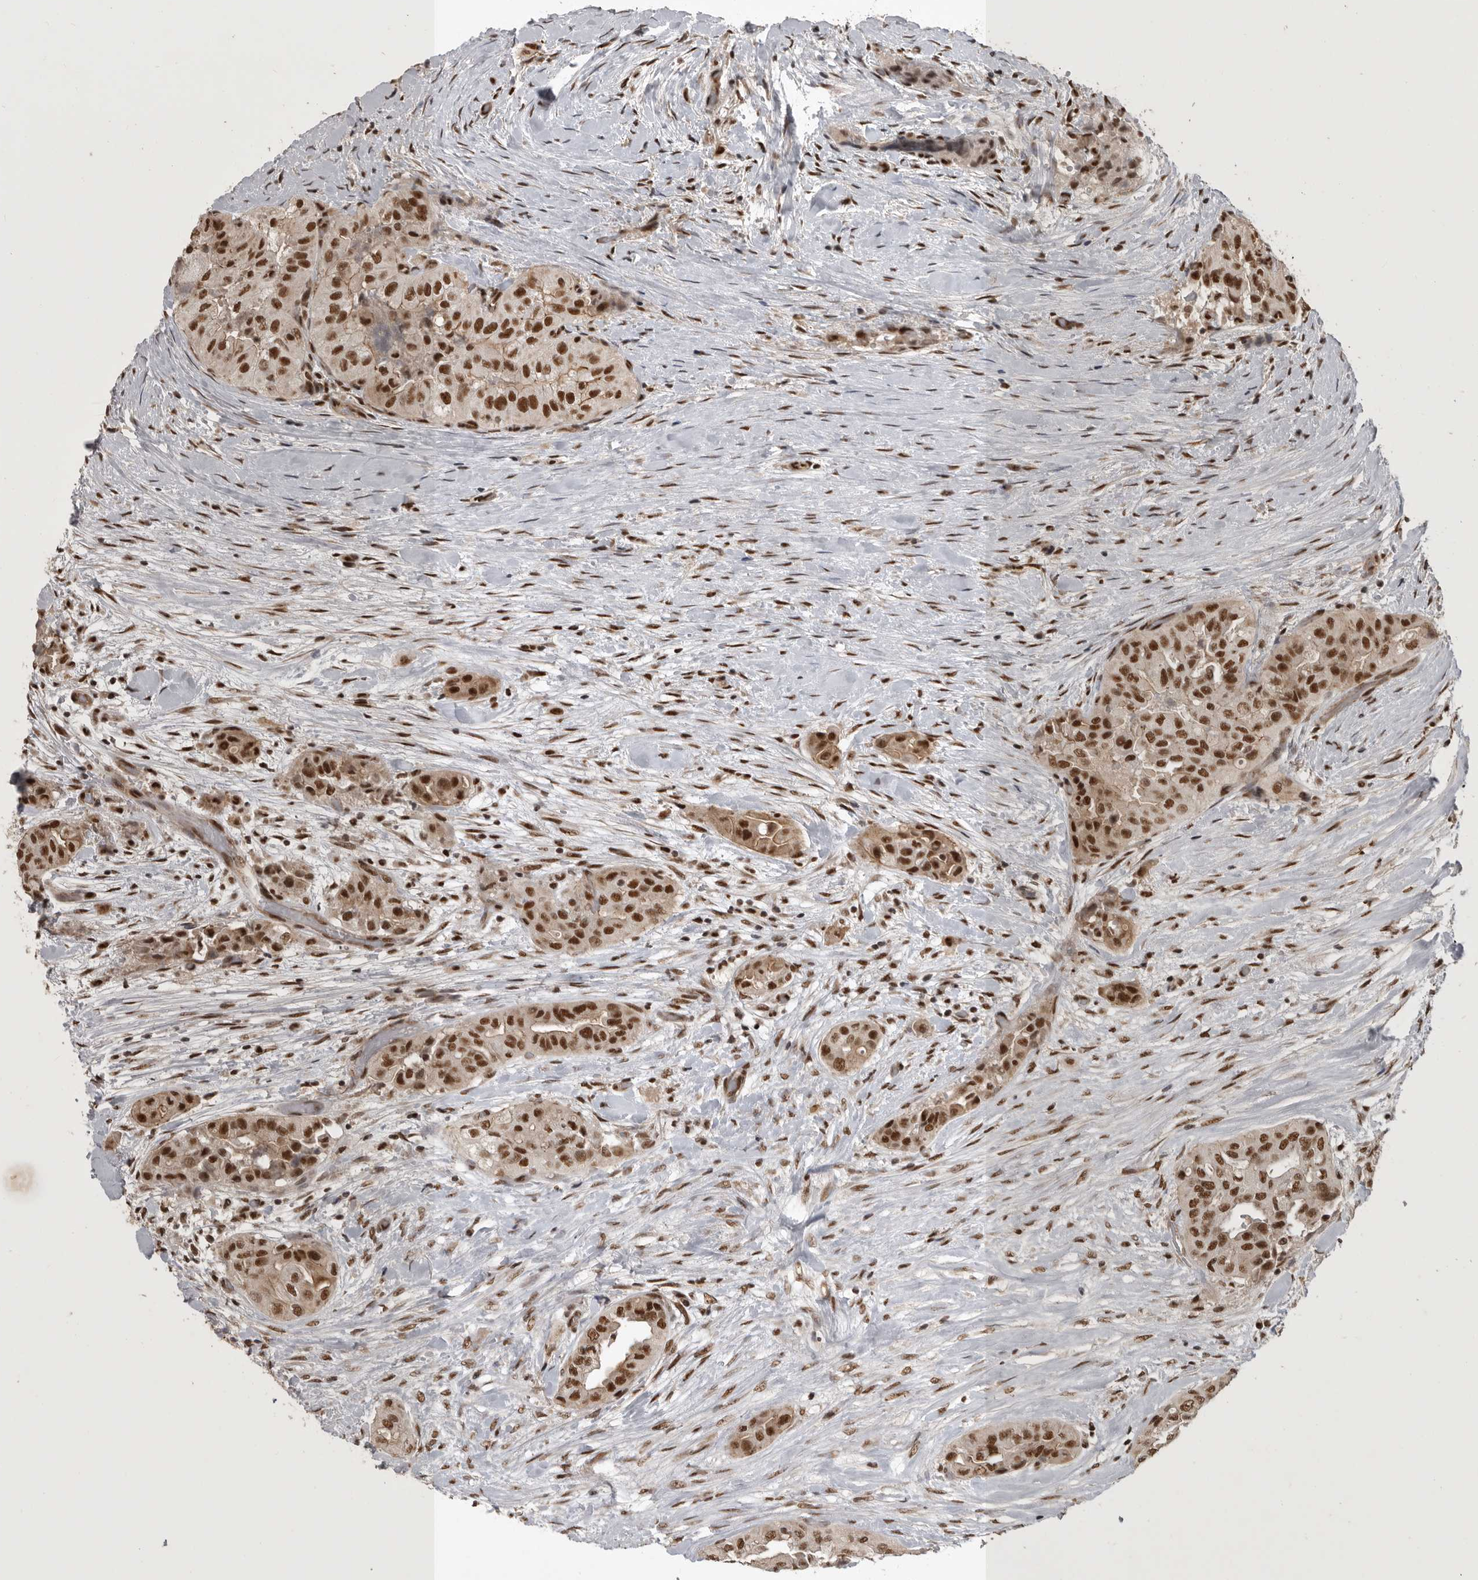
{"staining": {"intensity": "strong", "quantity": ">75%", "location": "nuclear"}, "tissue": "thyroid cancer", "cell_type": "Tumor cells", "image_type": "cancer", "snomed": [{"axis": "morphology", "description": "Papillary adenocarcinoma, NOS"}, {"axis": "topography", "description": "Thyroid gland"}], "caption": "Immunohistochemical staining of thyroid papillary adenocarcinoma demonstrates high levels of strong nuclear positivity in about >75% of tumor cells.", "gene": "CBLL1", "patient": {"sex": "female", "age": 59}}